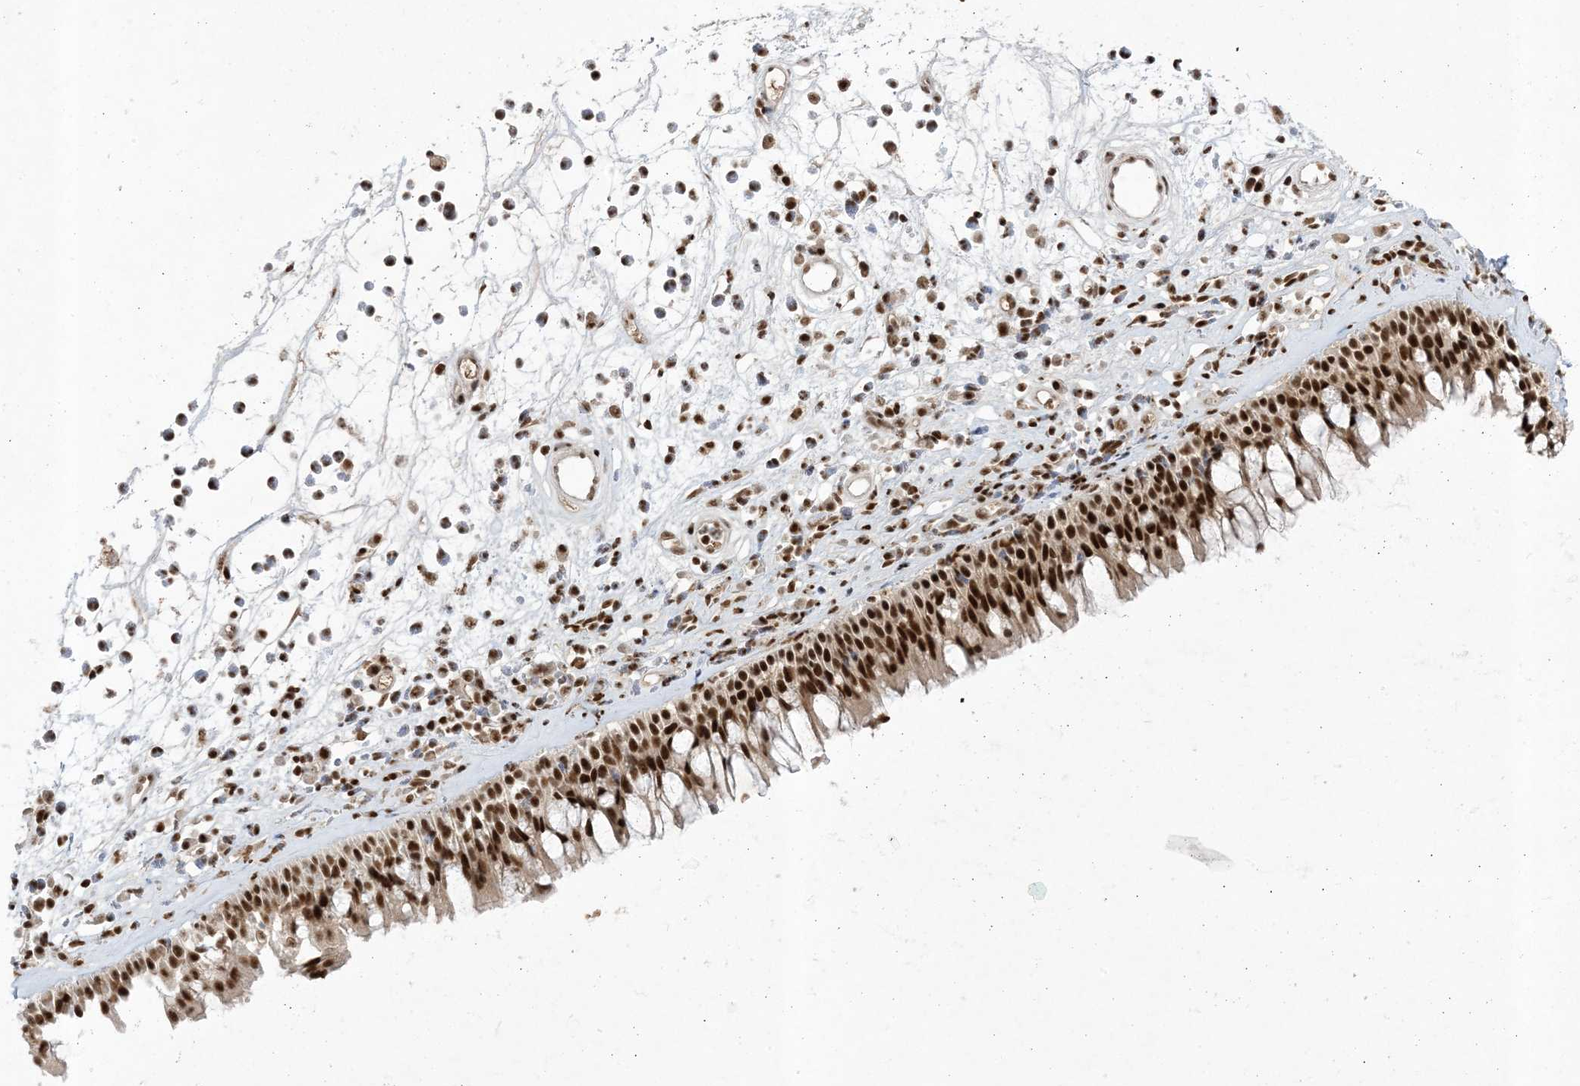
{"staining": {"intensity": "strong", "quantity": ">75%", "location": "nuclear"}, "tissue": "nasopharynx", "cell_type": "Respiratory epithelial cells", "image_type": "normal", "snomed": [{"axis": "morphology", "description": "Normal tissue, NOS"}, {"axis": "morphology", "description": "Inflammation, NOS"}, {"axis": "morphology", "description": "Malignant melanoma, Metastatic site"}, {"axis": "topography", "description": "Nasopharynx"}], "caption": "An image of human nasopharynx stained for a protein exhibits strong nuclear brown staining in respiratory epithelial cells.", "gene": "PPIL2", "patient": {"sex": "male", "age": 70}}